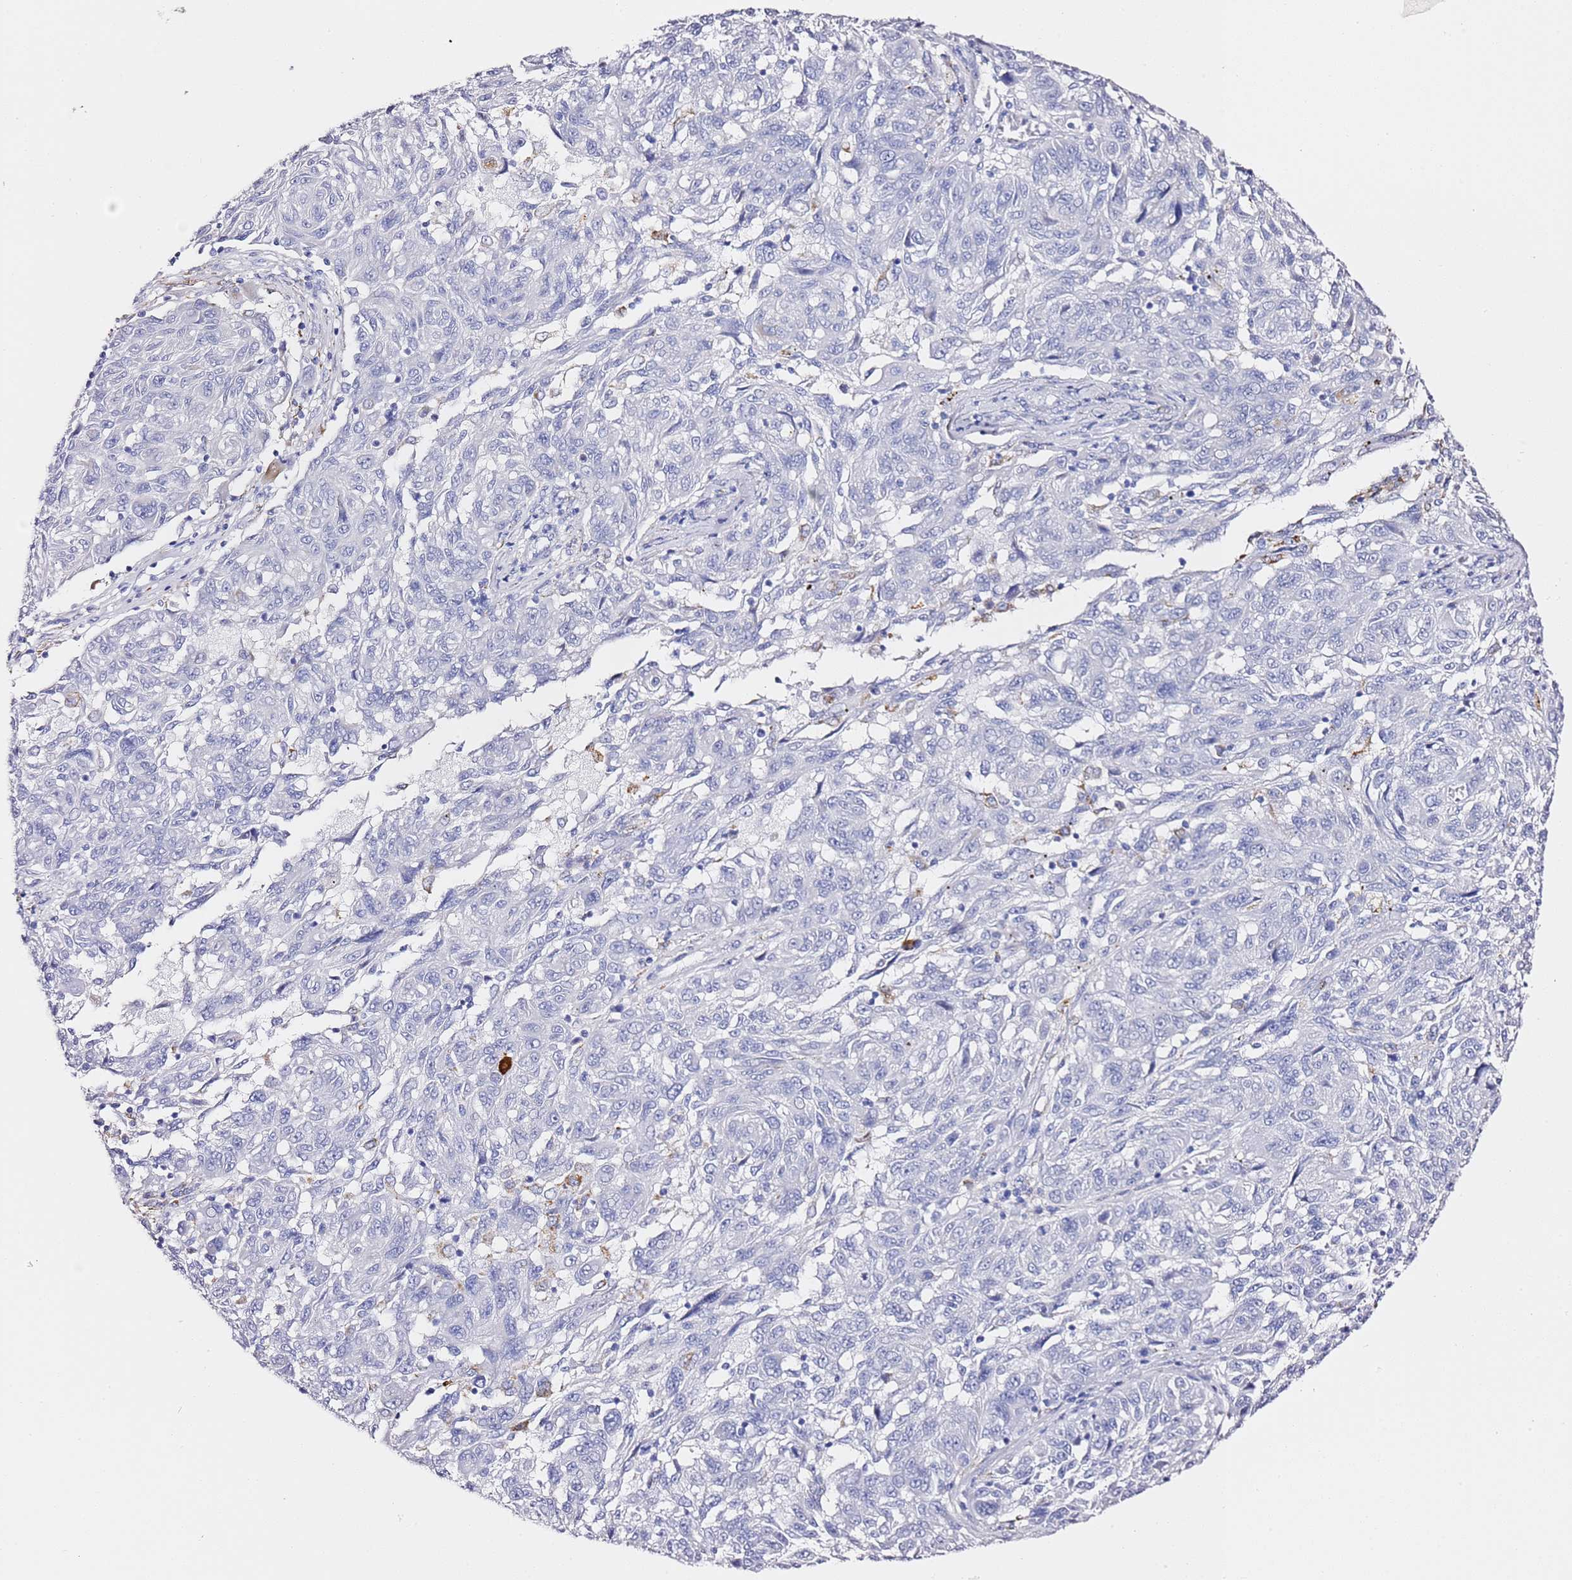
{"staining": {"intensity": "negative", "quantity": "none", "location": "none"}, "tissue": "melanoma", "cell_type": "Tumor cells", "image_type": "cancer", "snomed": [{"axis": "morphology", "description": "Malignant melanoma, NOS"}, {"axis": "topography", "description": "Skin"}], "caption": "Immunohistochemistry (IHC) micrograph of human melanoma stained for a protein (brown), which reveals no staining in tumor cells.", "gene": "PTBP2", "patient": {"sex": "male", "age": 53}}